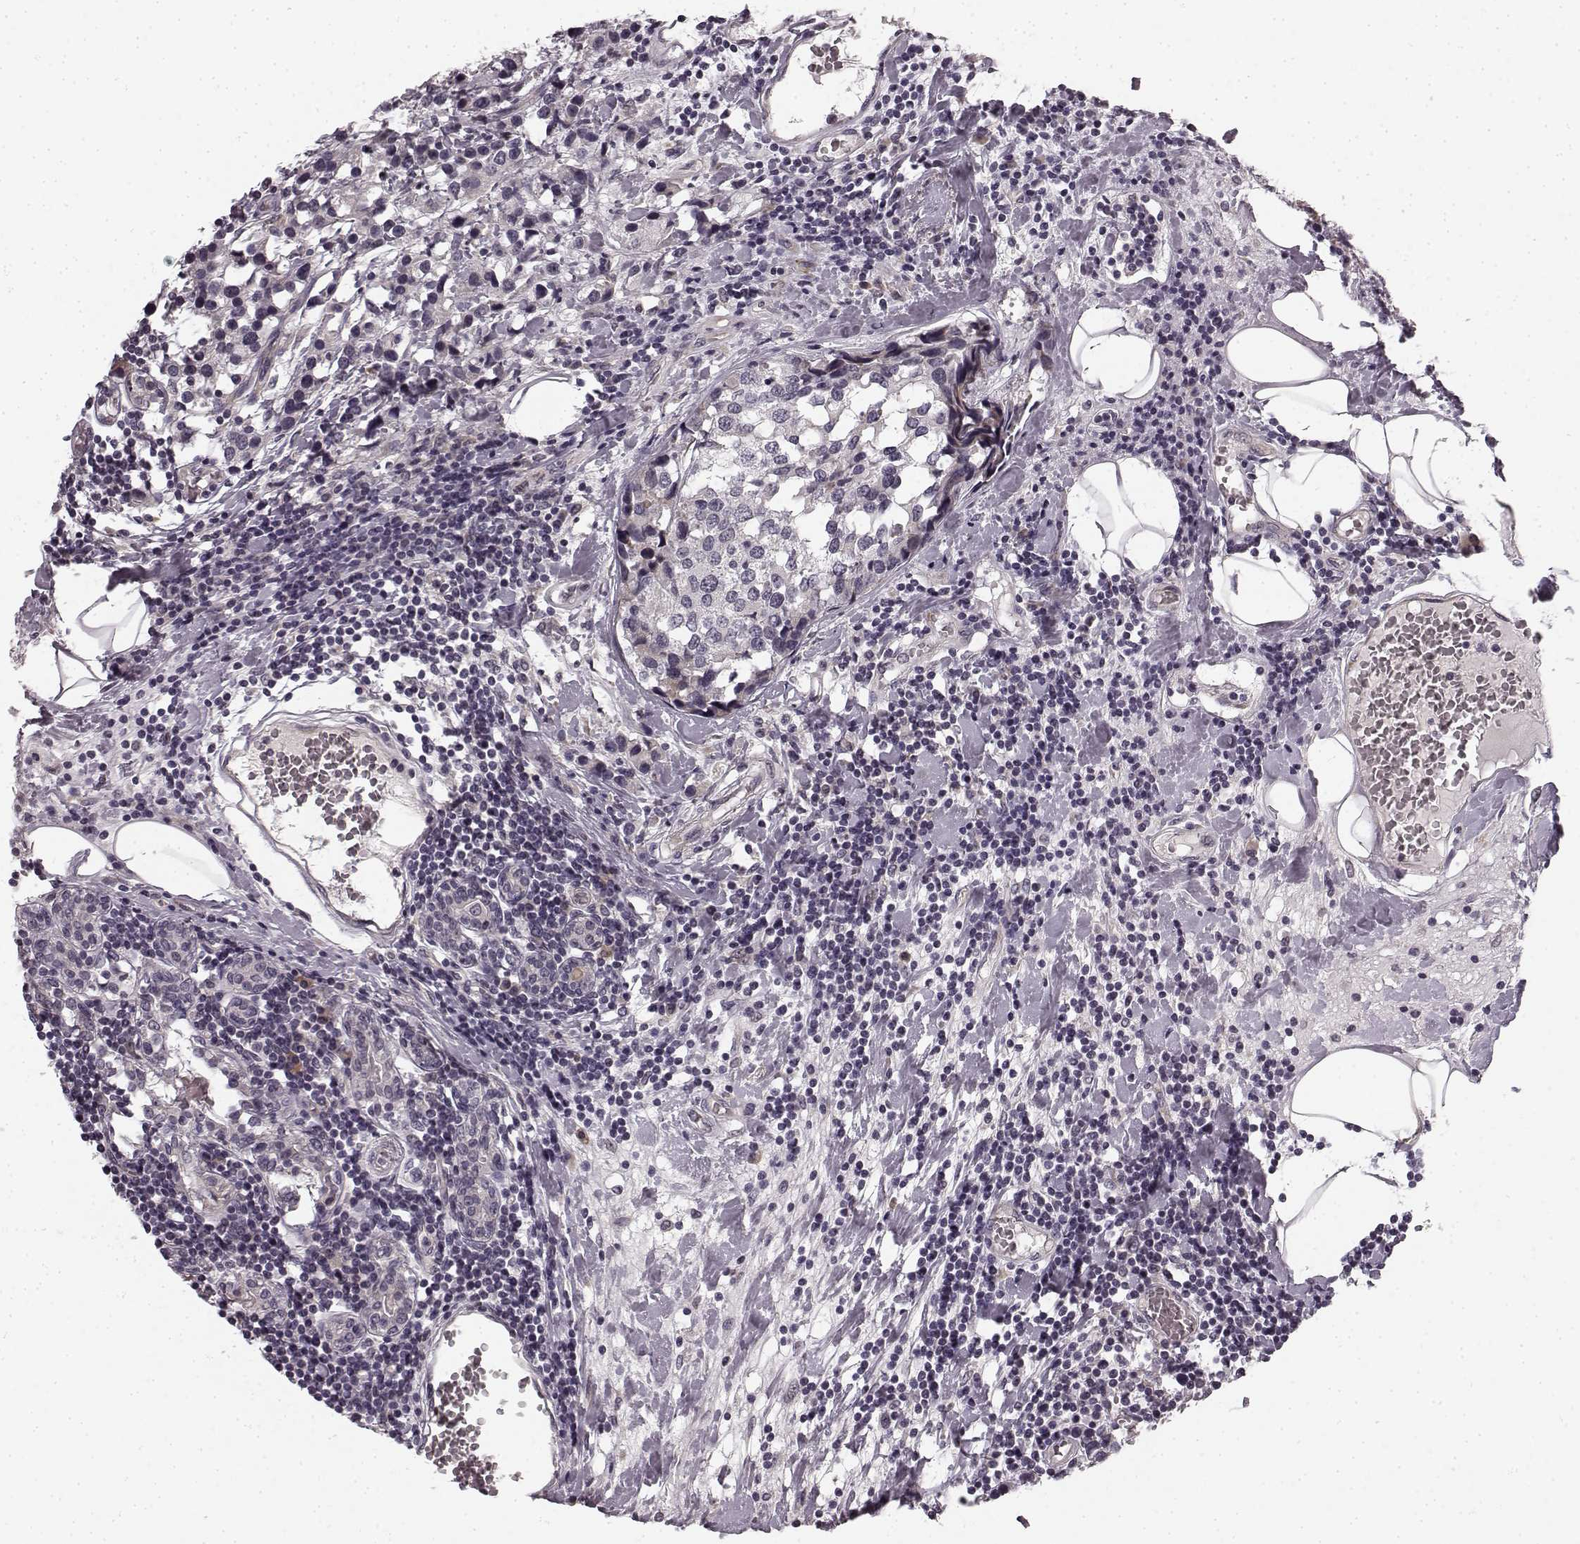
{"staining": {"intensity": "negative", "quantity": "none", "location": "none"}, "tissue": "breast cancer", "cell_type": "Tumor cells", "image_type": "cancer", "snomed": [{"axis": "morphology", "description": "Lobular carcinoma"}, {"axis": "topography", "description": "Breast"}], "caption": "Immunohistochemical staining of breast cancer (lobular carcinoma) displays no significant expression in tumor cells.", "gene": "FAM234B", "patient": {"sex": "female", "age": 59}}